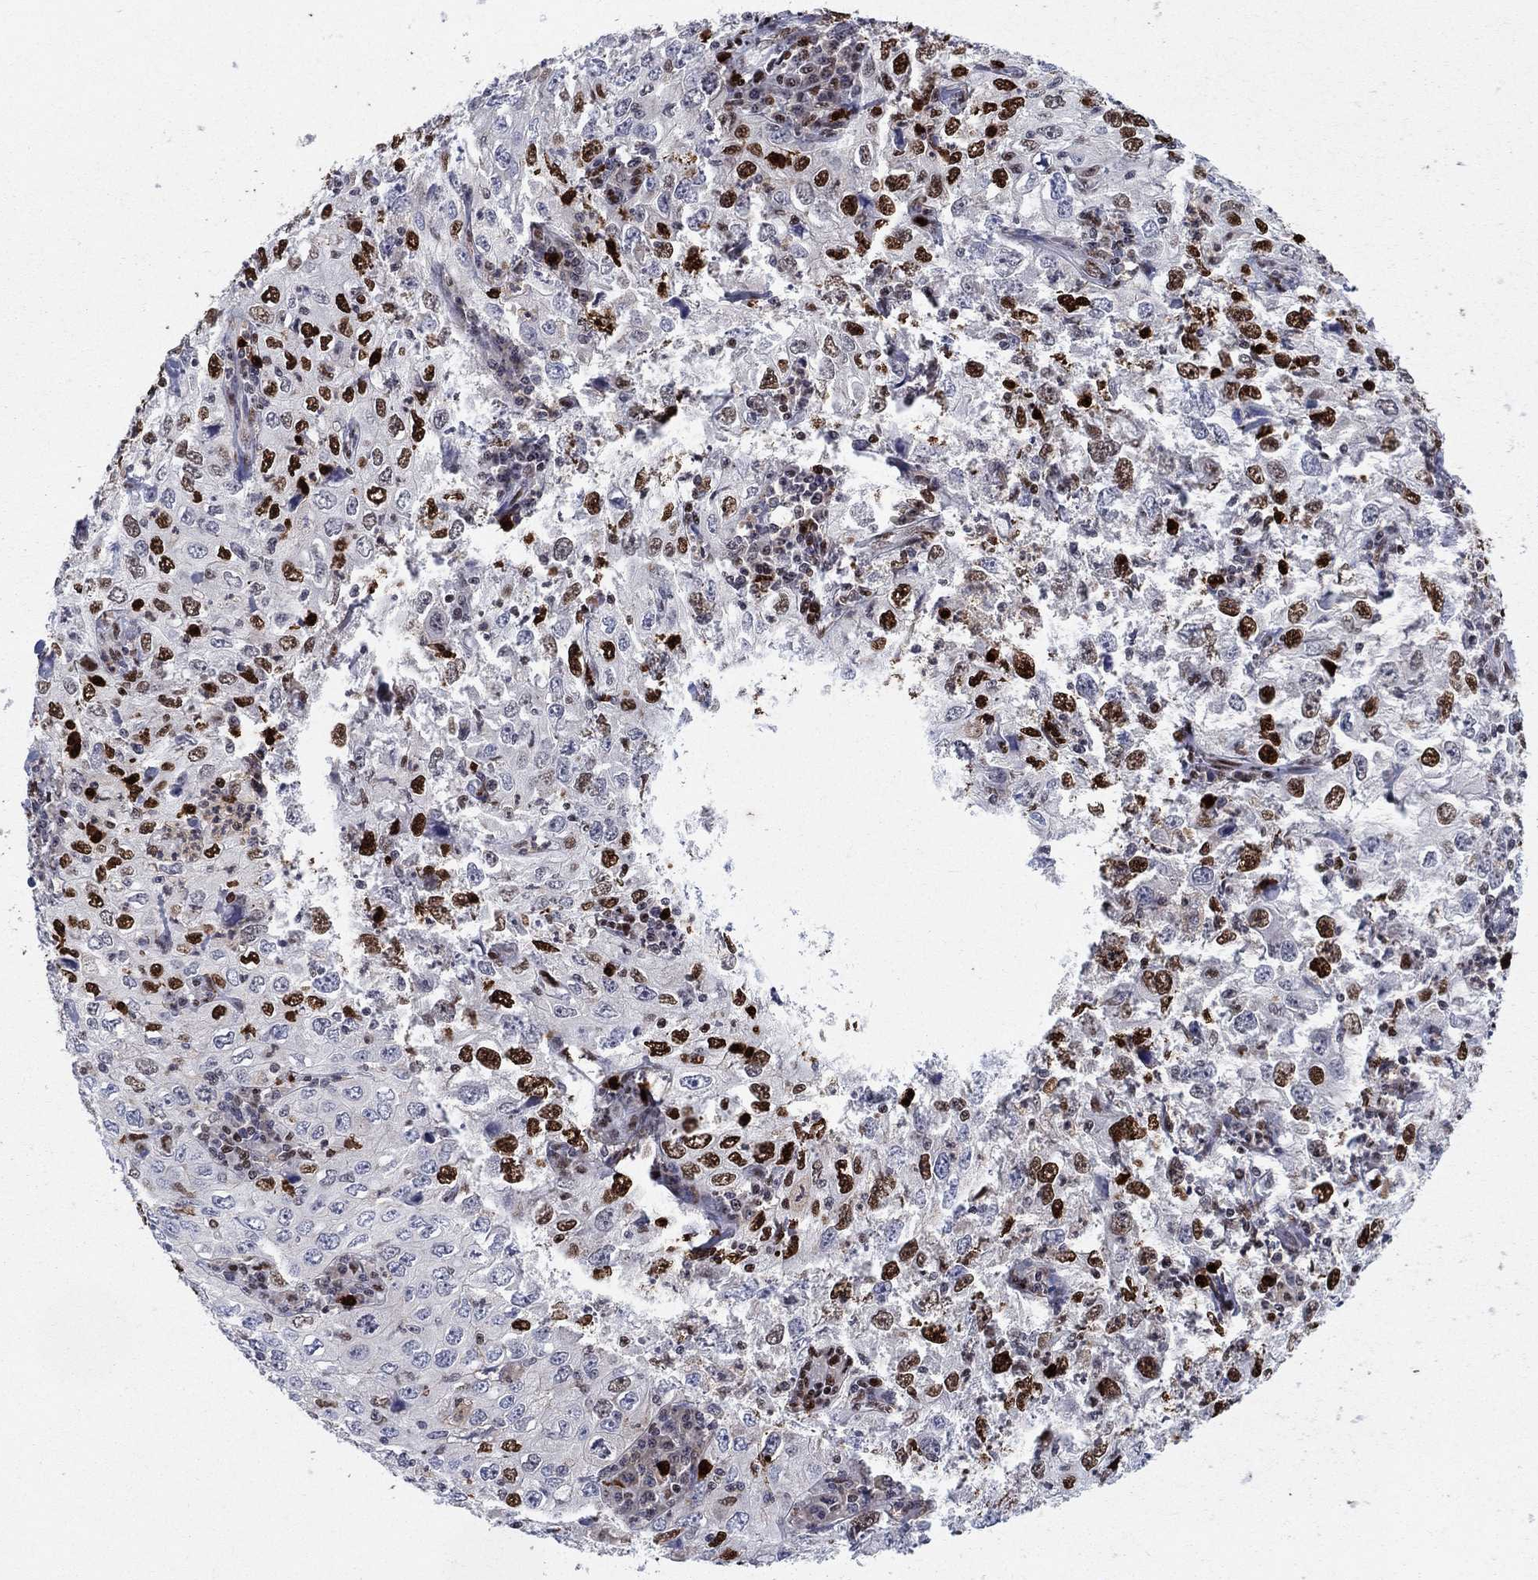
{"staining": {"intensity": "strong", "quantity": "25%-75%", "location": "nuclear"}, "tissue": "cervical cancer", "cell_type": "Tumor cells", "image_type": "cancer", "snomed": [{"axis": "morphology", "description": "Squamous cell carcinoma, NOS"}, {"axis": "topography", "description": "Cervix"}], "caption": "Human cervical cancer stained for a protein (brown) displays strong nuclear positive positivity in about 25%-75% of tumor cells.", "gene": "ZNHIT3", "patient": {"sex": "female", "age": 24}}